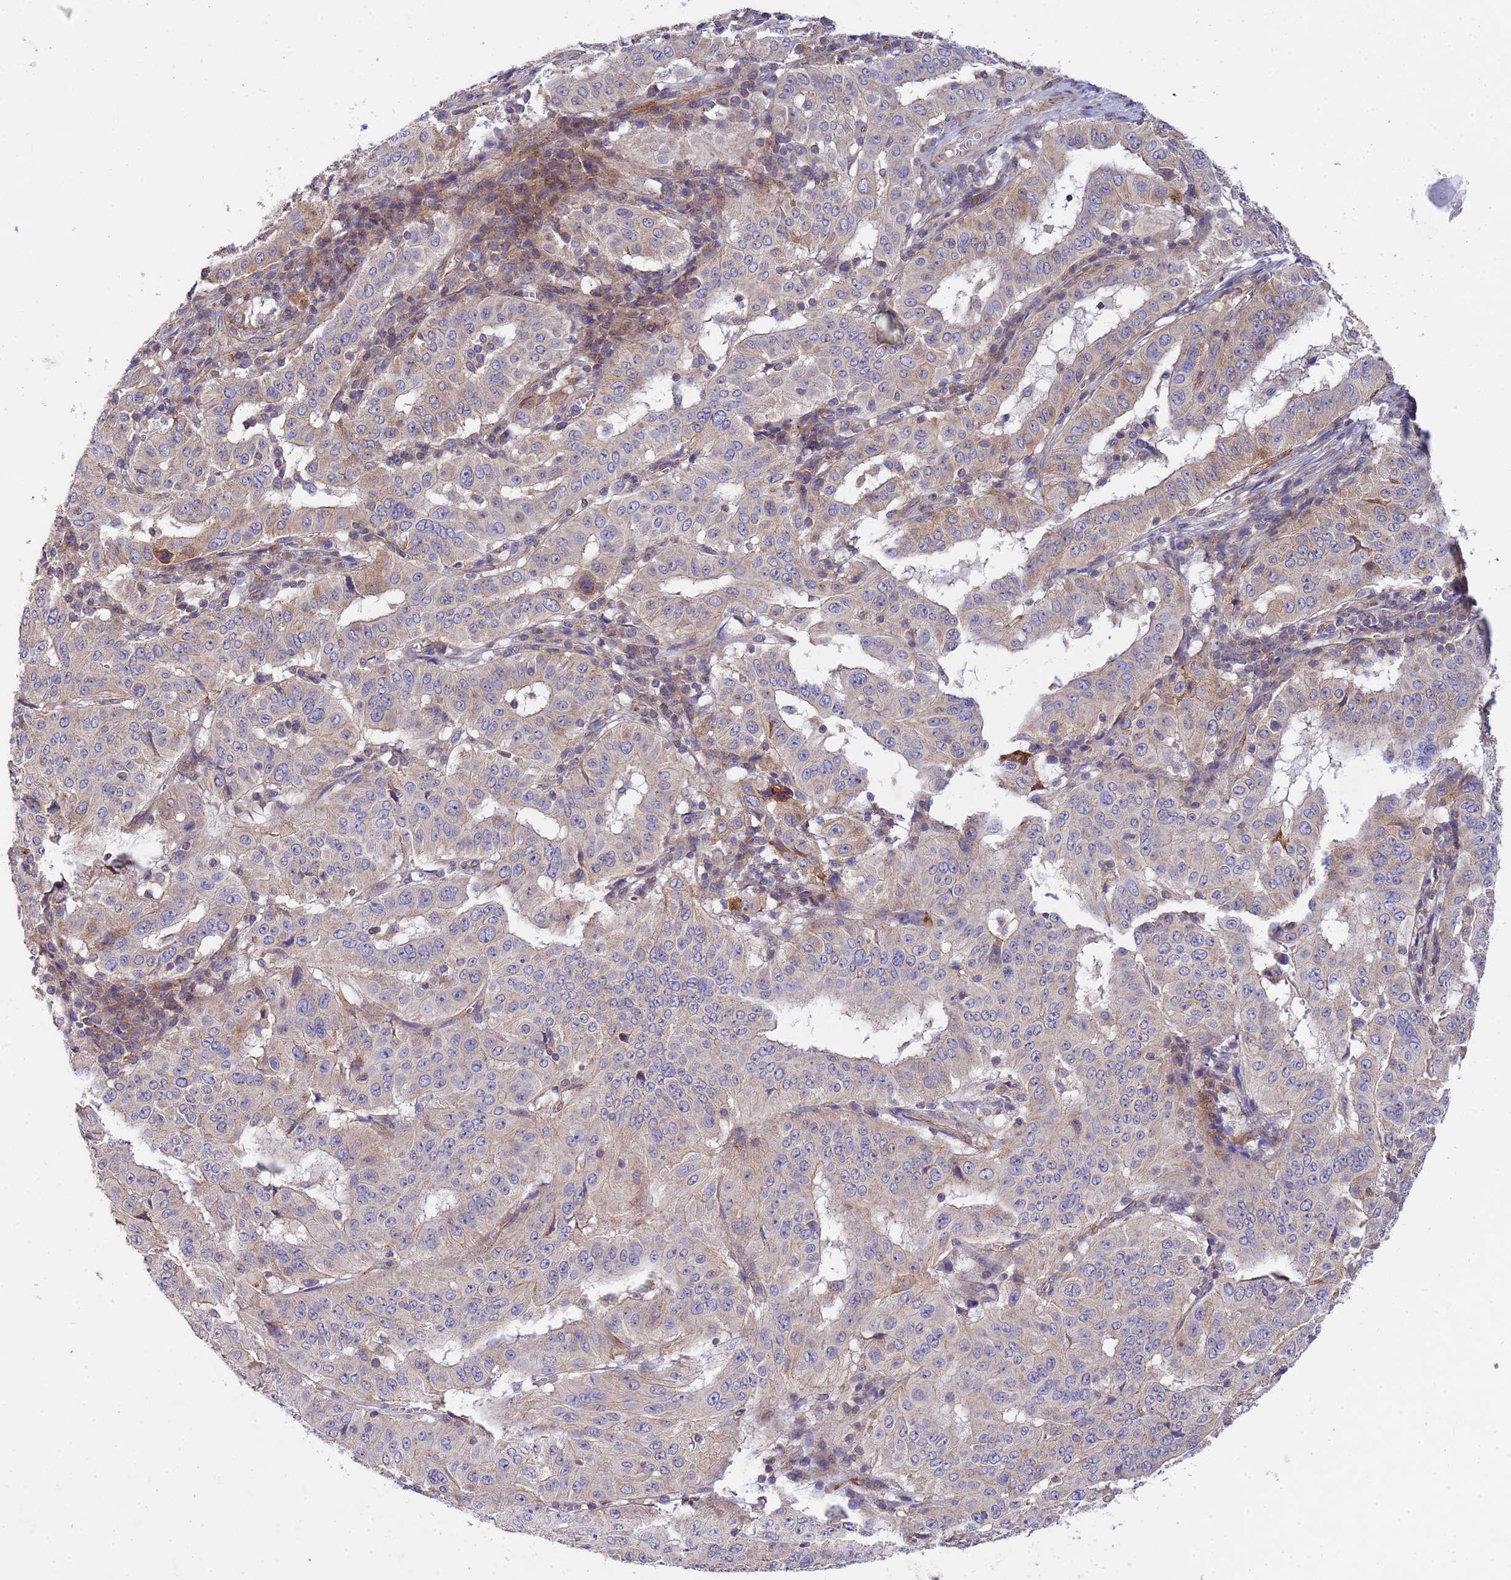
{"staining": {"intensity": "weak", "quantity": "<25%", "location": "cytoplasmic/membranous"}, "tissue": "pancreatic cancer", "cell_type": "Tumor cells", "image_type": "cancer", "snomed": [{"axis": "morphology", "description": "Adenocarcinoma, NOS"}, {"axis": "topography", "description": "Pancreas"}], "caption": "There is no significant expression in tumor cells of adenocarcinoma (pancreatic). The staining is performed using DAB brown chromogen with nuclei counter-stained in using hematoxylin.", "gene": "CDC34", "patient": {"sex": "male", "age": 63}}